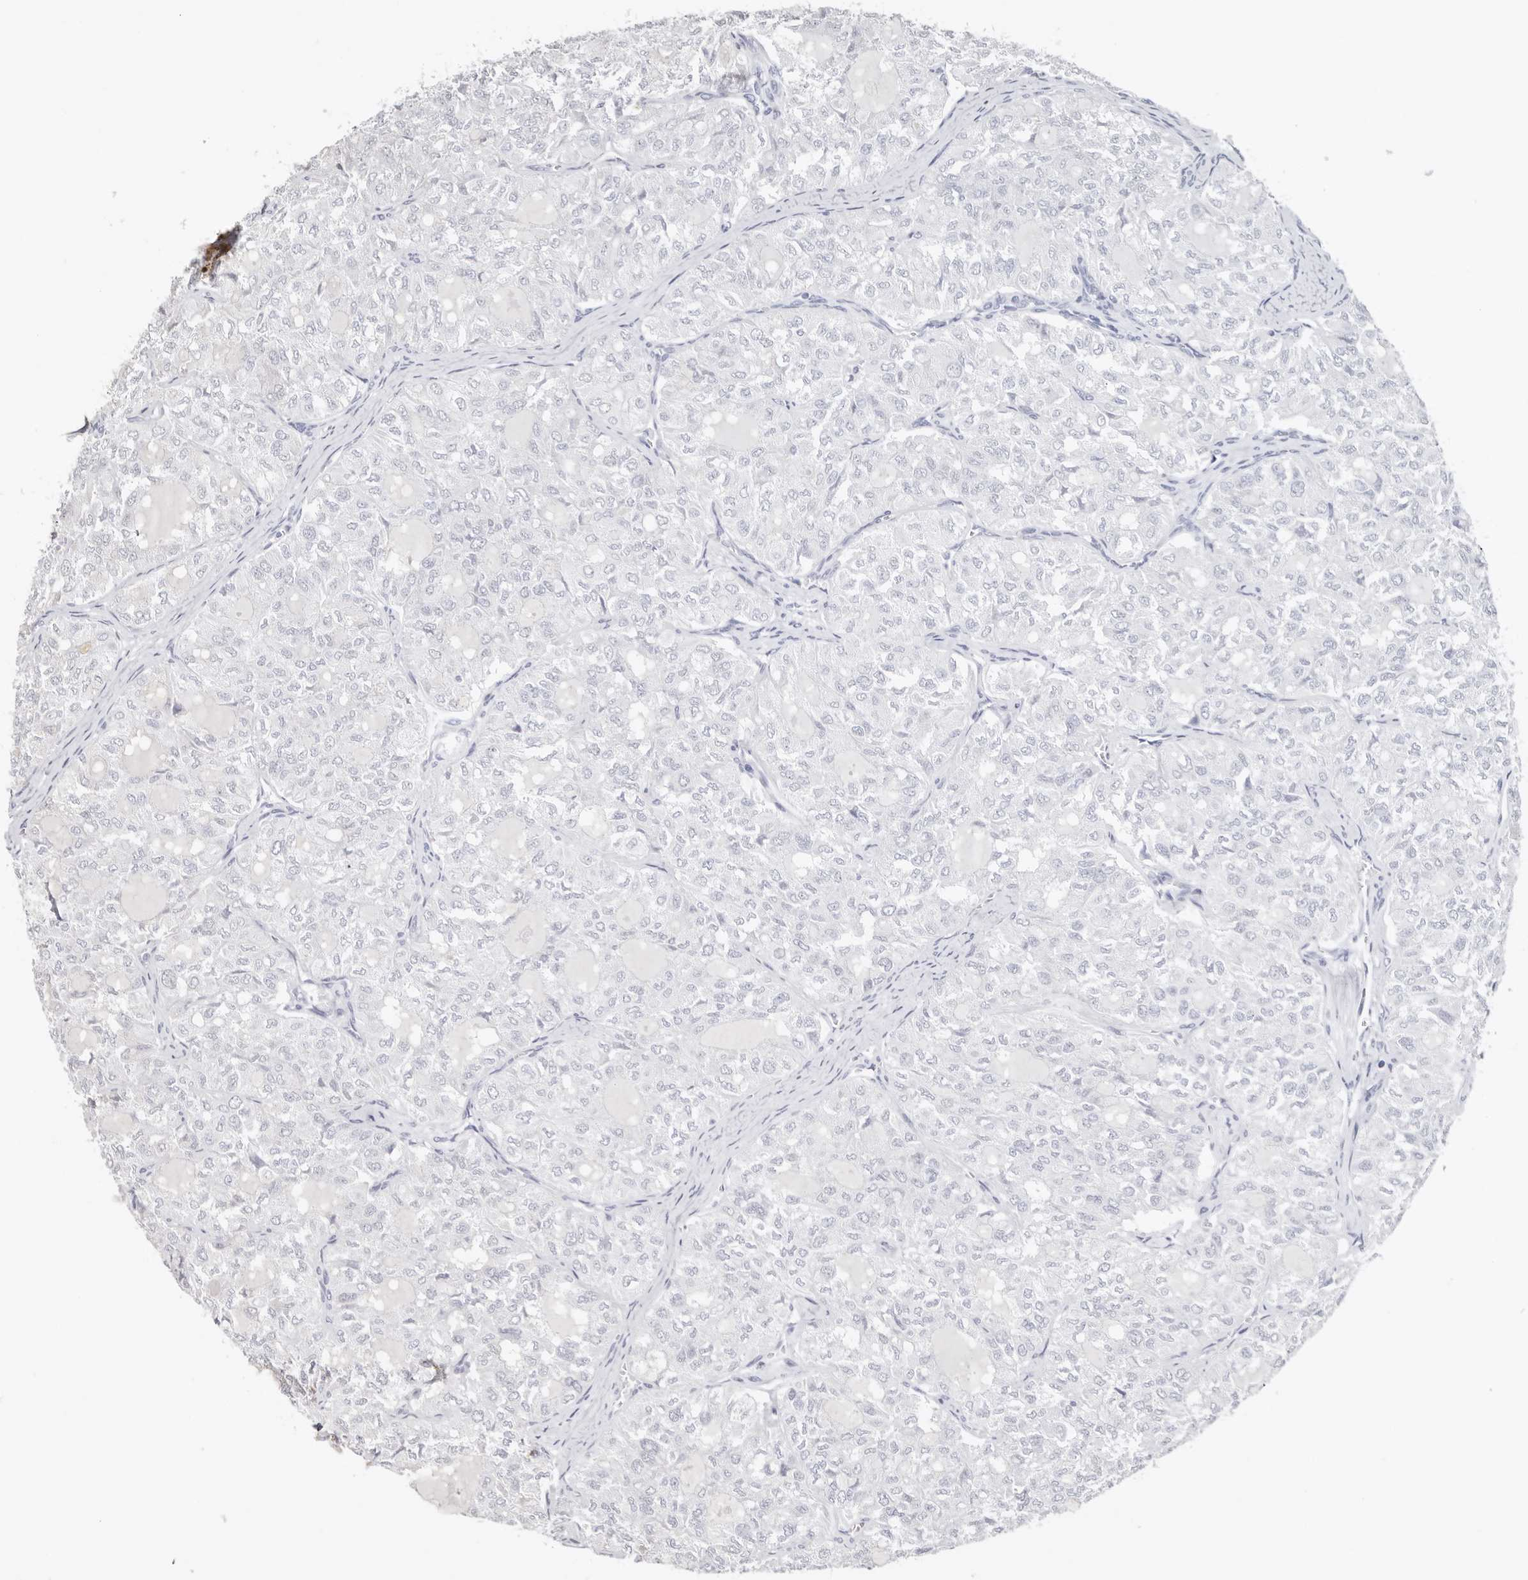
{"staining": {"intensity": "negative", "quantity": "none", "location": "none"}, "tissue": "thyroid cancer", "cell_type": "Tumor cells", "image_type": "cancer", "snomed": [{"axis": "morphology", "description": "Follicular adenoma carcinoma, NOS"}, {"axis": "topography", "description": "Thyroid gland"}], "caption": "Micrograph shows no protein positivity in tumor cells of thyroid cancer tissue. (Brightfield microscopy of DAB immunohistochemistry (IHC) at high magnification).", "gene": "PKDCC", "patient": {"sex": "male", "age": 75}}